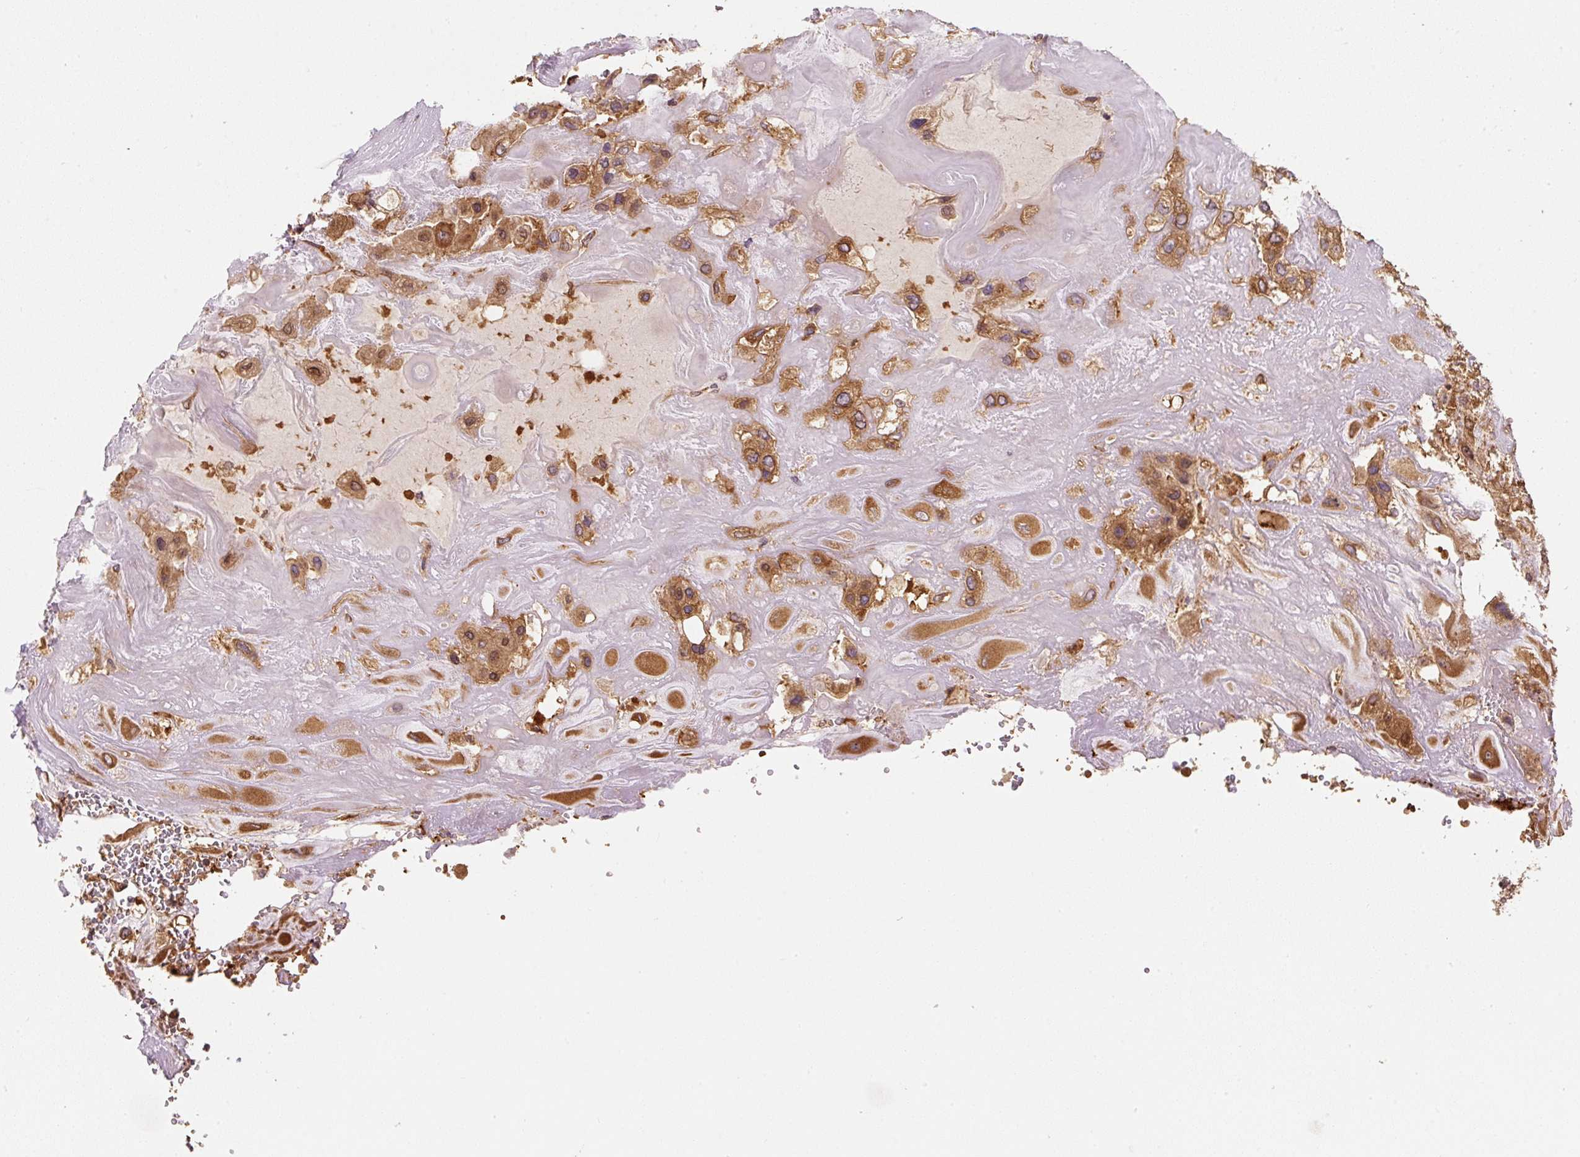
{"staining": {"intensity": "moderate", "quantity": ">75%", "location": "cytoplasmic/membranous"}, "tissue": "placenta", "cell_type": "Decidual cells", "image_type": "normal", "snomed": [{"axis": "morphology", "description": "Normal tissue, NOS"}, {"axis": "topography", "description": "Placenta"}], "caption": "A medium amount of moderate cytoplasmic/membranous positivity is present in about >75% of decidual cells in benign placenta.", "gene": "EIF2S2", "patient": {"sex": "female", "age": 32}}